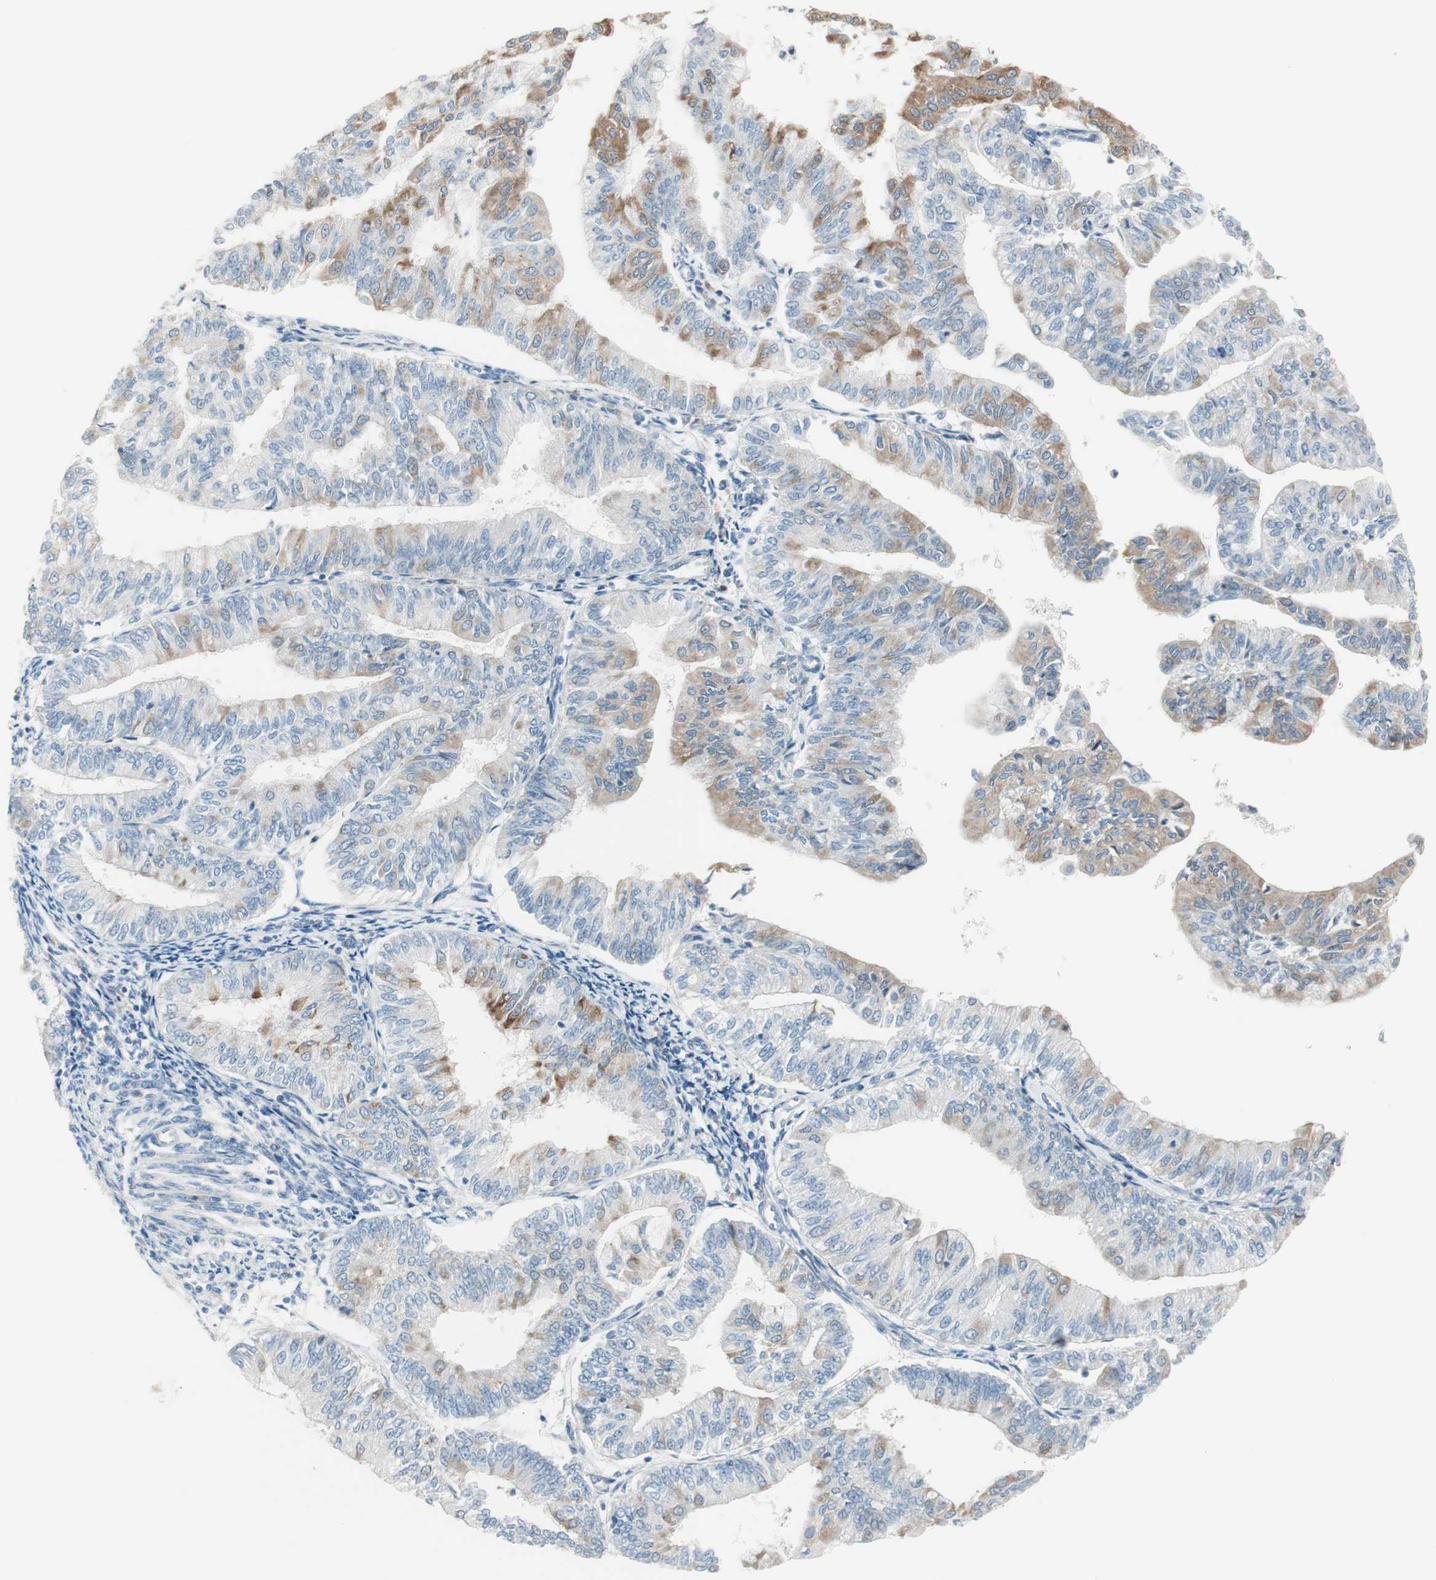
{"staining": {"intensity": "moderate", "quantity": "<25%", "location": "cytoplasmic/membranous"}, "tissue": "endometrial cancer", "cell_type": "Tumor cells", "image_type": "cancer", "snomed": [{"axis": "morphology", "description": "Adenocarcinoma, NOS"}, {"axis": "topography", "description": "Endometrium"}], "caption": "A histopathology image of endometrial cancer (adenocarcinoma) stained for a protein shows moderate cytoplasmic/membranous brown staining in tumor cells.", "gene": "MAPRE3", "patient": {"sex": "female", "age": 59}}